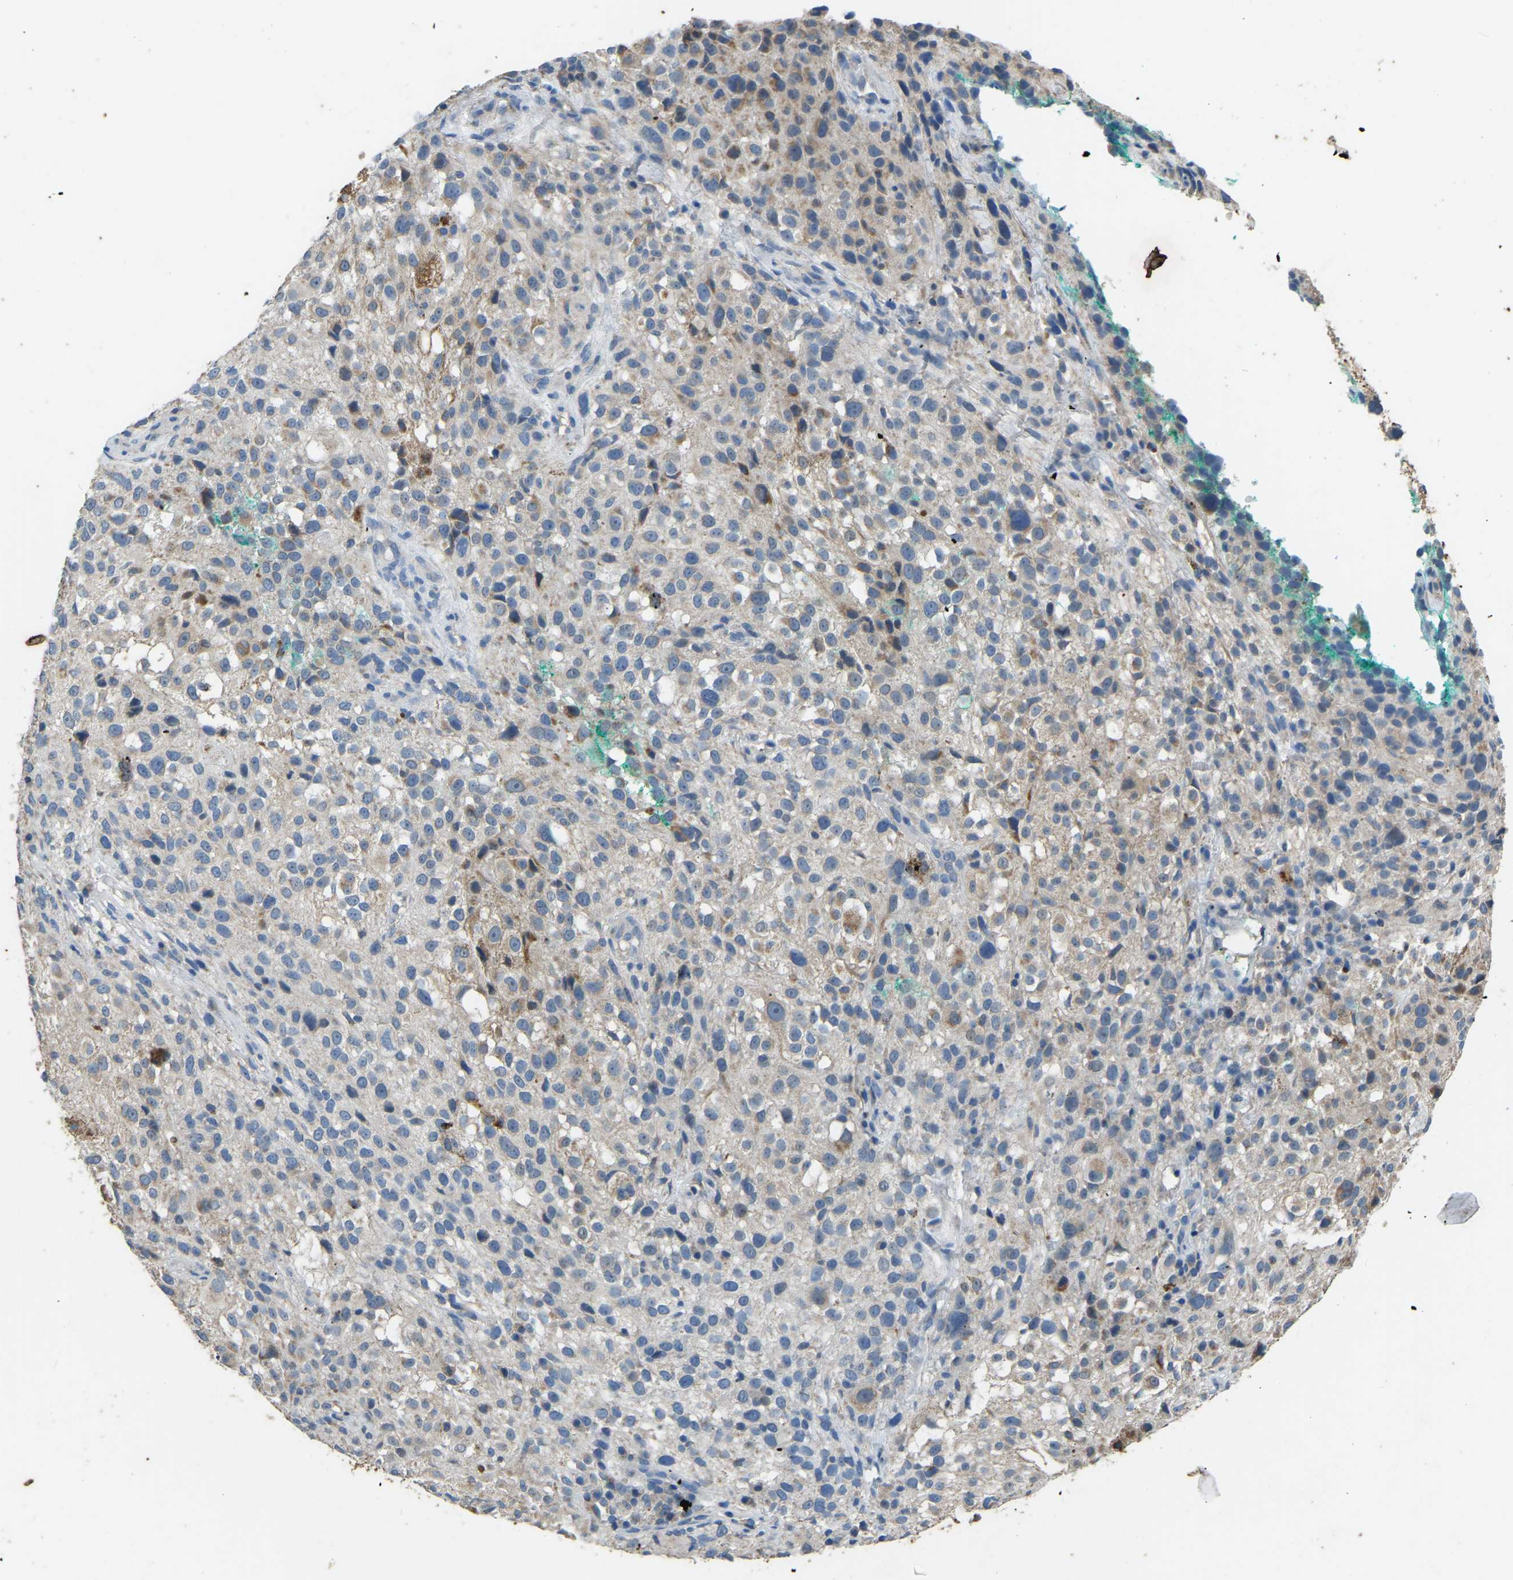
{"staining": {"intensity": "weak", "quantity": "25%-75%", "location": "cytoplasmic/membranous"}, "tissue": "melanoma", "cell_type": "Tumor cells", "image_type": "cancer", "snomed": [{"axis": "morphology", "description": "Necrosis, NOS"}, {"axis": "morphology", "description": "Malignant melanoma, NOS"}, {"axis": "topography", "description": "Skin"}], "caption": "Immunohistochemistry (IHC) histopathology image of malignant melanoma stained for a protein (brown), which demonstrates low levels of weak cytoplasmic/membranous expression in approximately 25%-75% of tumor cells.", "gene": "ZNF200", "patient": {"sex": "female", "age": 87}}